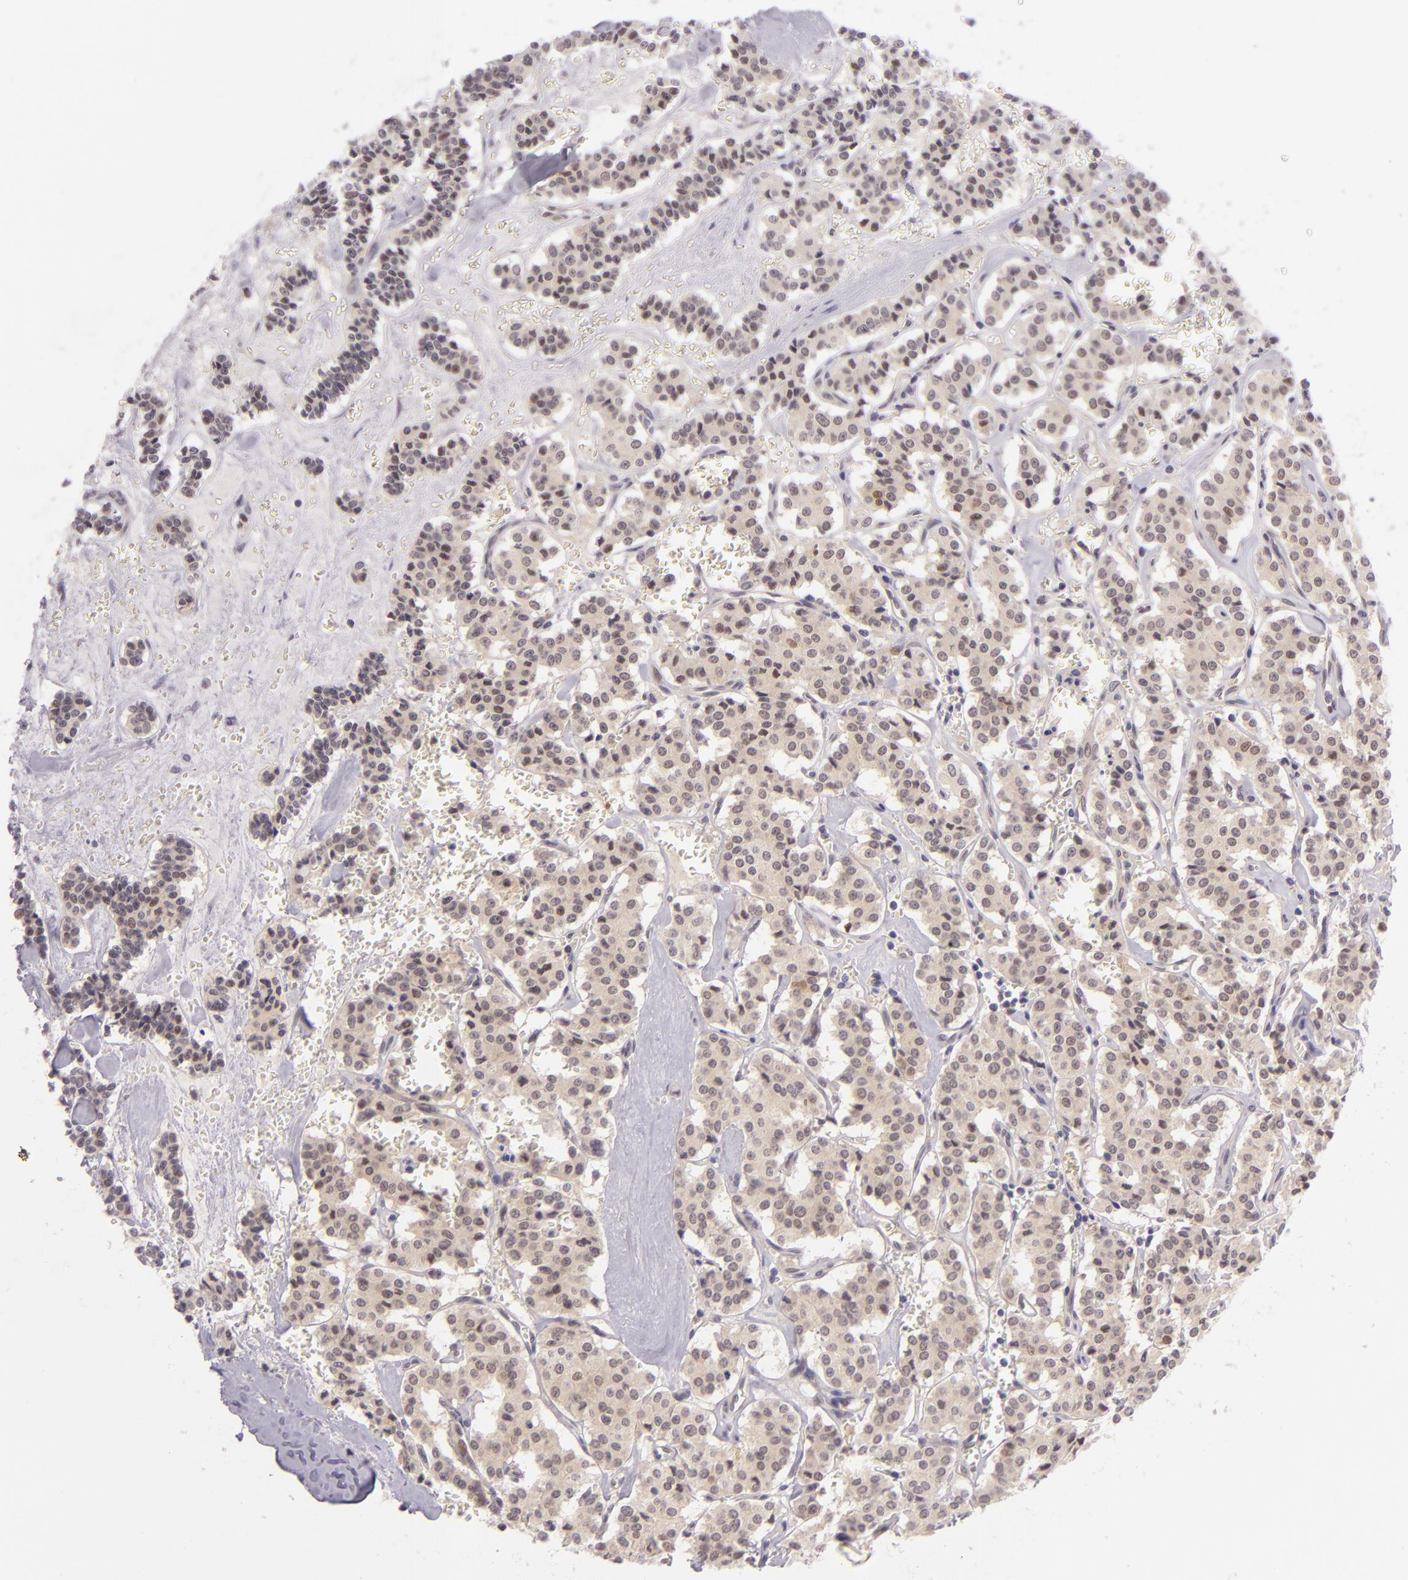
{"staining": {"intensity": "weak", "quantity": "25%-75%", "location": "cytoplasmic/membranous"}, "tissue": "carcinoid", "cell_type": "Tumor cells", "image_type": "cancer", "snomed": [{"axis": "morphology", "description": "Carcinoid, malignant, NOS"}, {"axis": "topography", "description": "Bronchus"}], "caption": "The histopathology image exhibits a brown stain indicating the presence of a protein in the cytoplasmic/membranous of tumor cells in carcinoid. The staining was performed using DAB (3,3'-diaminobenzidine) to visualize the protein expression in brown, while the nuclei were stained in blue with hematoxylin (Magnification: 20x).", "gene": "CSE1L", "patient": {"sex": "male", "age": 55}}